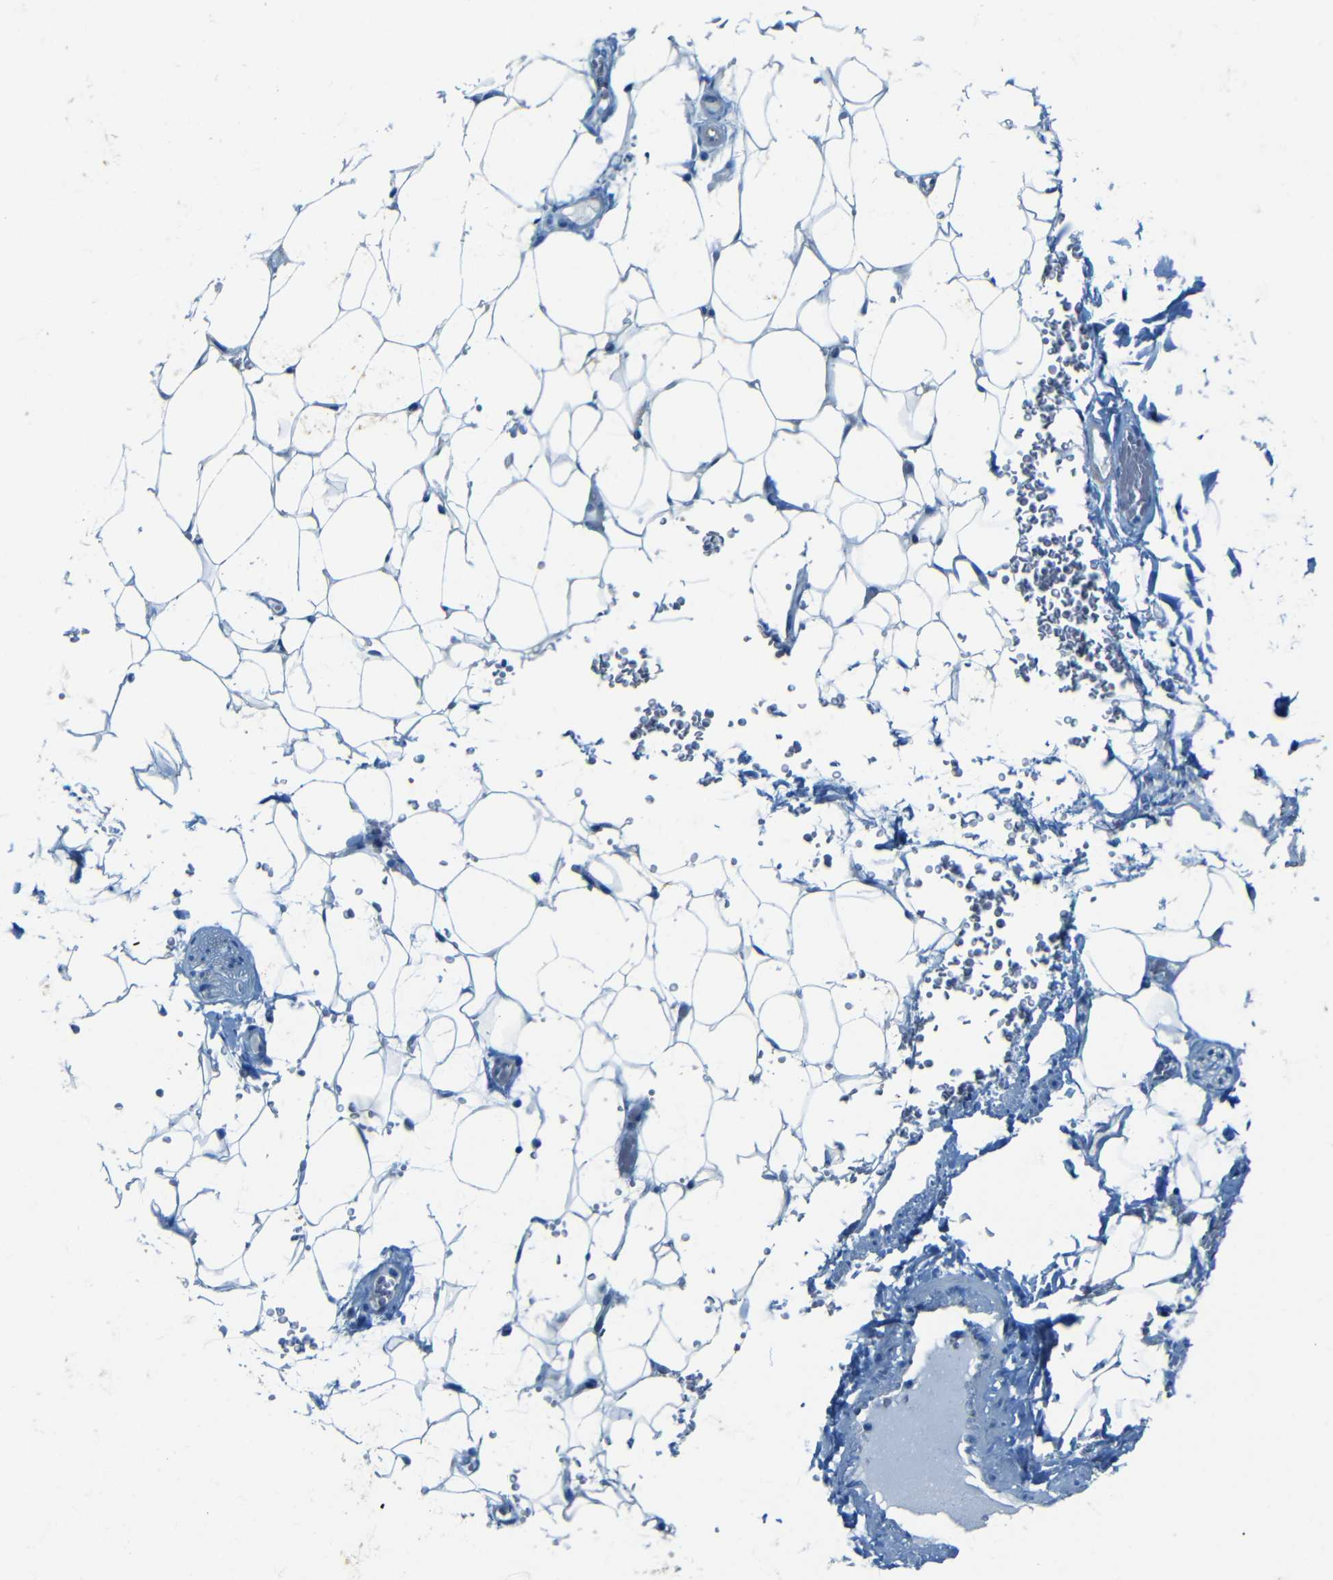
{"staining": {"intensity": "negative", "quantity": "none", "location": "none"}, "tissue": "adipose tissue", "cell_type": "Adipocytes", "image_type": "normal", "snomed": [{"axis": "morphology", "description": "Normal tissue, NOS"}, {"axis": "topography", "description": "Peripheral nerve tissue"}], "caption": "Micrograph shows no significant protein positivity in adipocytes of unremarkable adipose tissue. (Stains: DAB (3,3'-diaminobenzidine) immunohistochemistry with hematoxylin counter stain, Microscopy: brightfield microscopy at high magnification).", "gene": "MAP2", "patient": {"sex": "male", "age": 70}}